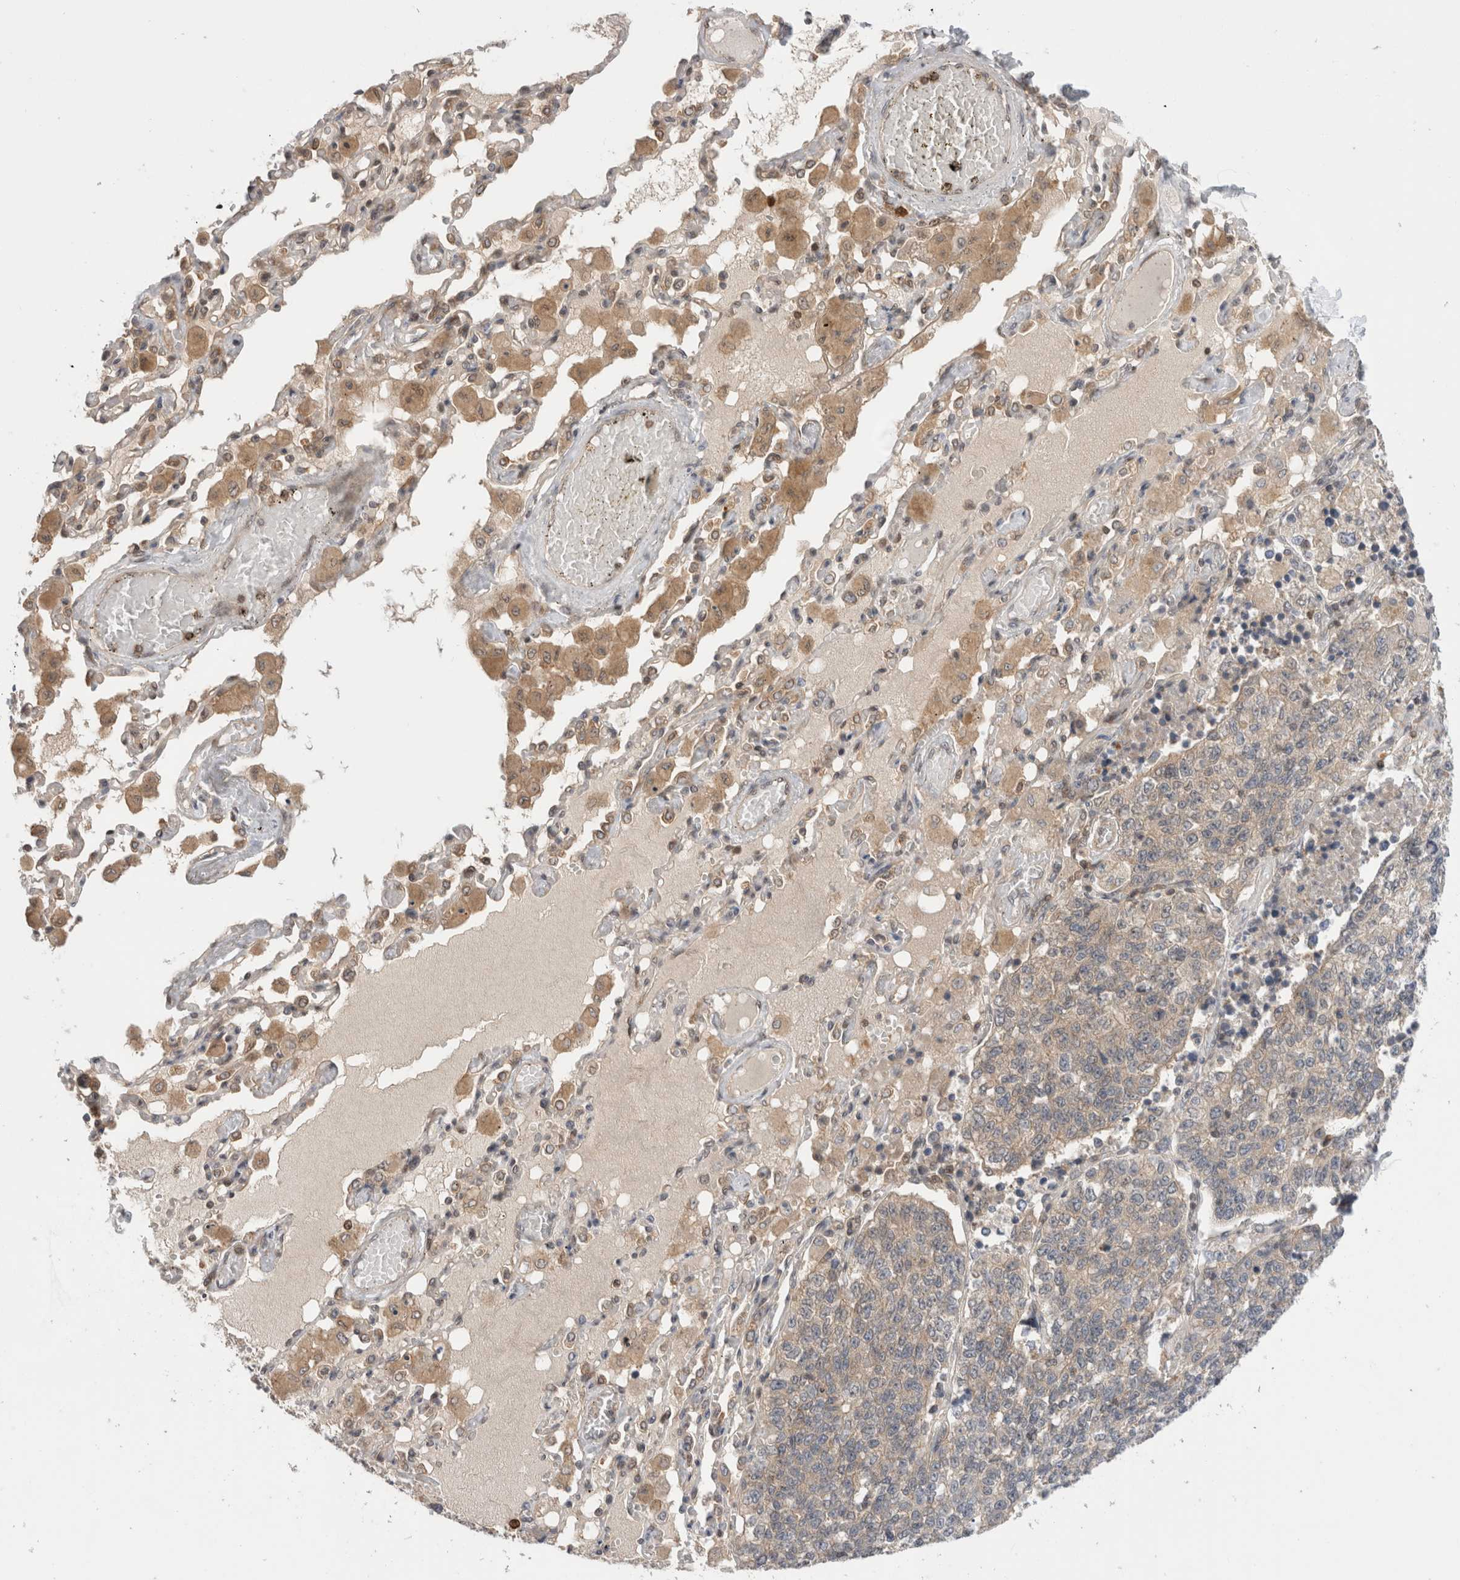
{"staining": {"intensity": "weak", "quantity": "25%-75%", "location": "cytoplasmic/membranous"}, "tissue": "lung cancer", "cell_type": "Tumor cells", "image_type": "cancer", "snomed": [{"axis": "morphology", "description": "Adenocarcinoma, NOS"}, {"axis": "topography", "description": "Lung"}], "caption": "Immunohistochemical staining of human lung adenocarcinoma exhibits weak cytoplasmic/membranous protein staining in approximately 25%-75% of tumor cells.", "gene": "NFKB1", "patient": {"sex": "male", "age": 49}}